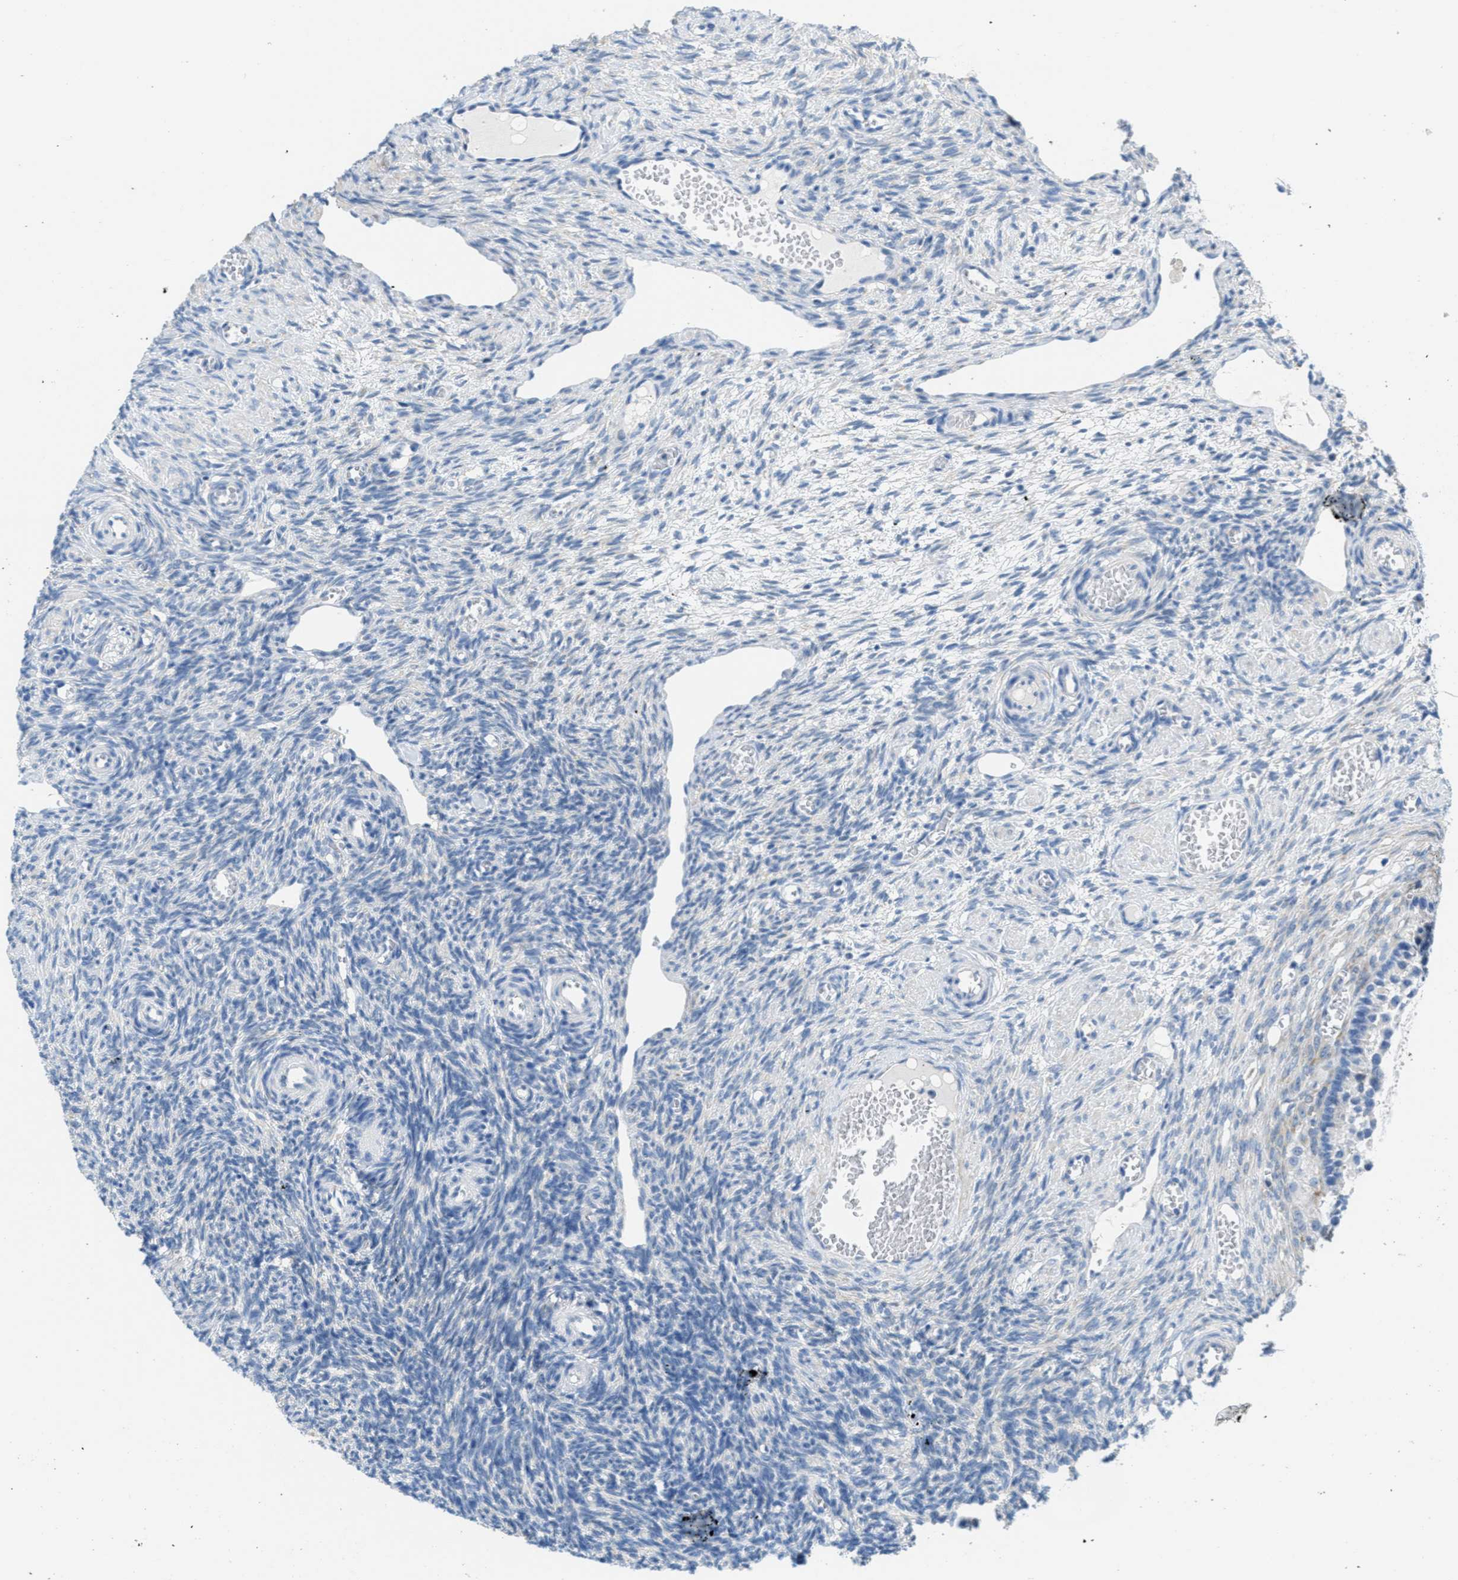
{"staining": {"intensity": "negative", "quantity": "none", "location": "none"}, "tissue": "ovary", "cell_type": "Ovarian stroma cells", "image_type": "normal", "snomed": [{"axis": "morphology", "description": "Normal tissue, NOS"}, {"axis": "topography", "description": "Ovary"}], "caption": "Immunohistochemical staining of normal ovary demonstrates no significant positivity in ovarian stroma cells. (Brightfield microscopy of DAB IHC at high magnification).", "gene": "PTDSS1", "patient": {"sex": "female", "age": 27}}